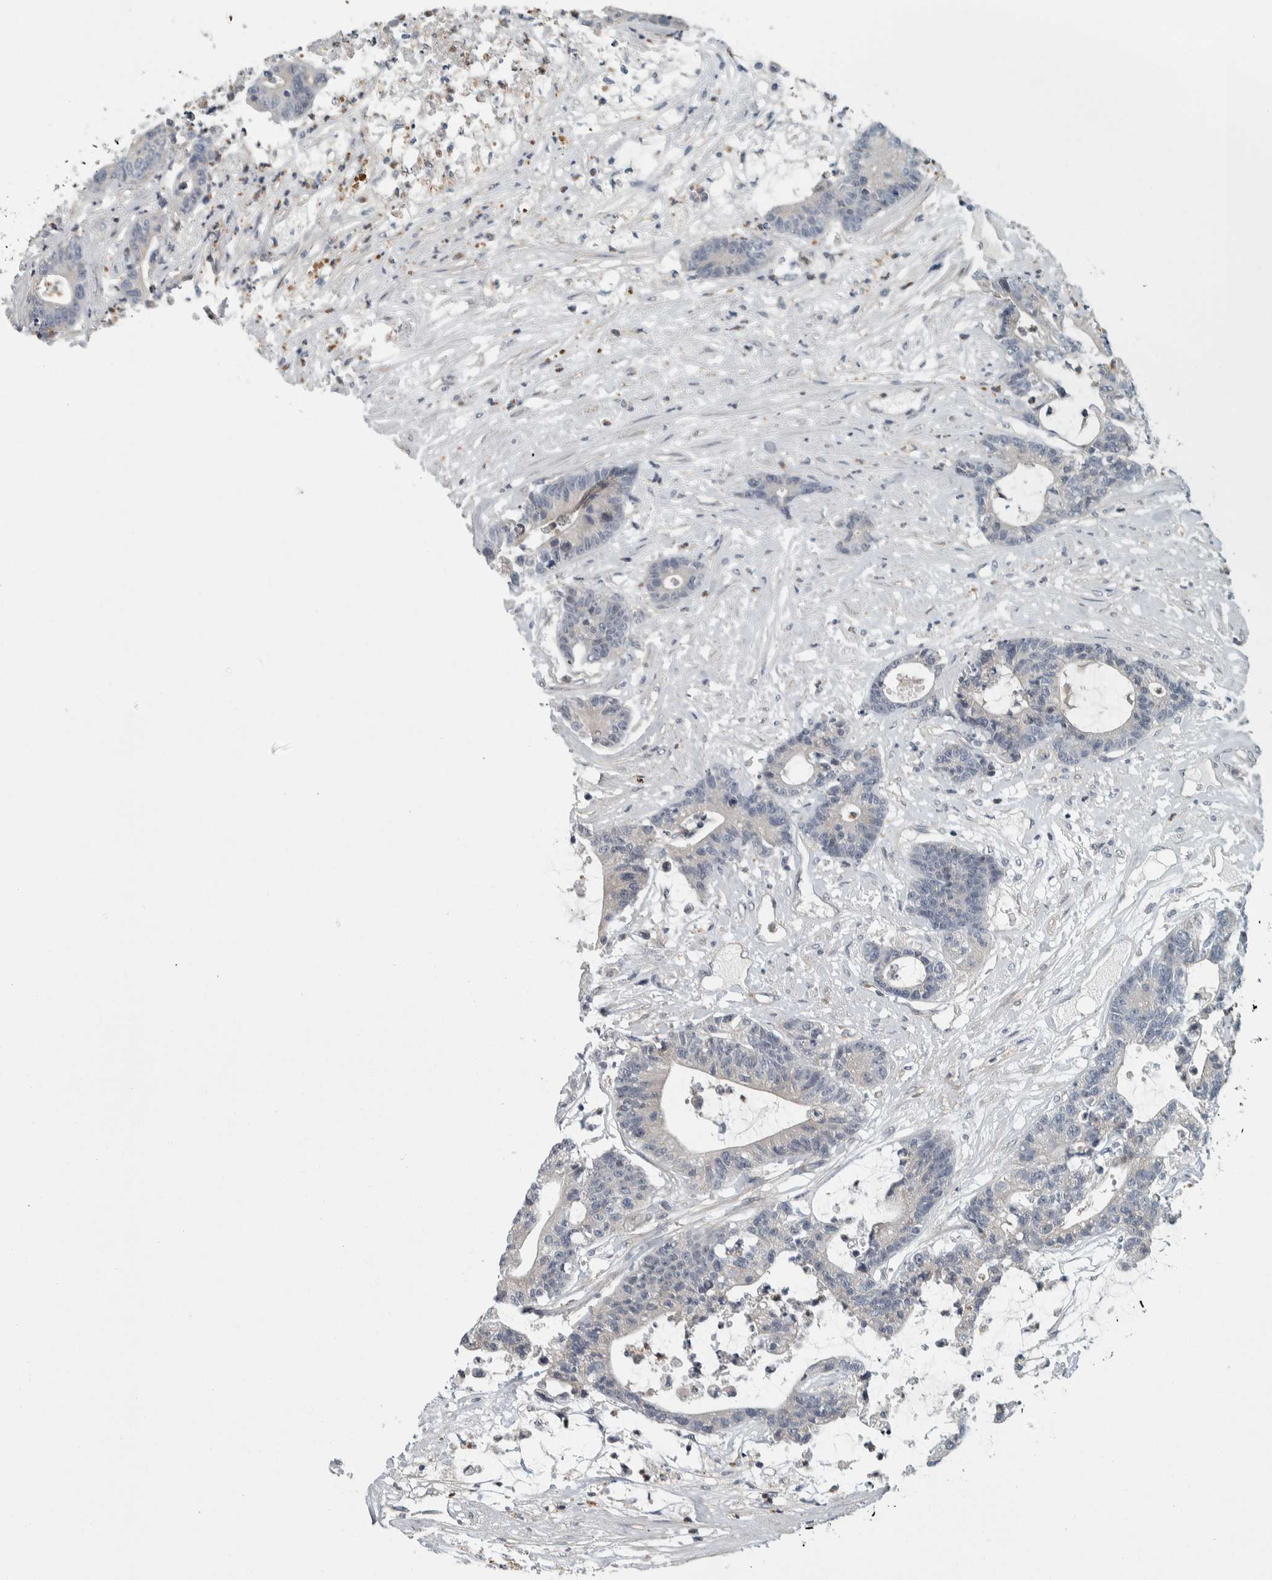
{"staining": {"intensity": "negative", "quantity": "none", "location": "none"}, "tissue": "colorectal cancer", "cell_type": "Tumor cells", "image_type": "cancer", "snomed": [{"axis": "morphology", "description": "Adenocarcinoma, NOS"}, {"axis": "topography", "description": "Colon"}], "caption": "Immunohistochemical staining of human colorectal adenocarcinoma demonstrates no significant staining in tumor cells.", "gene": "KCNJ3", "patient": {"sex": "female", "age": 84}}